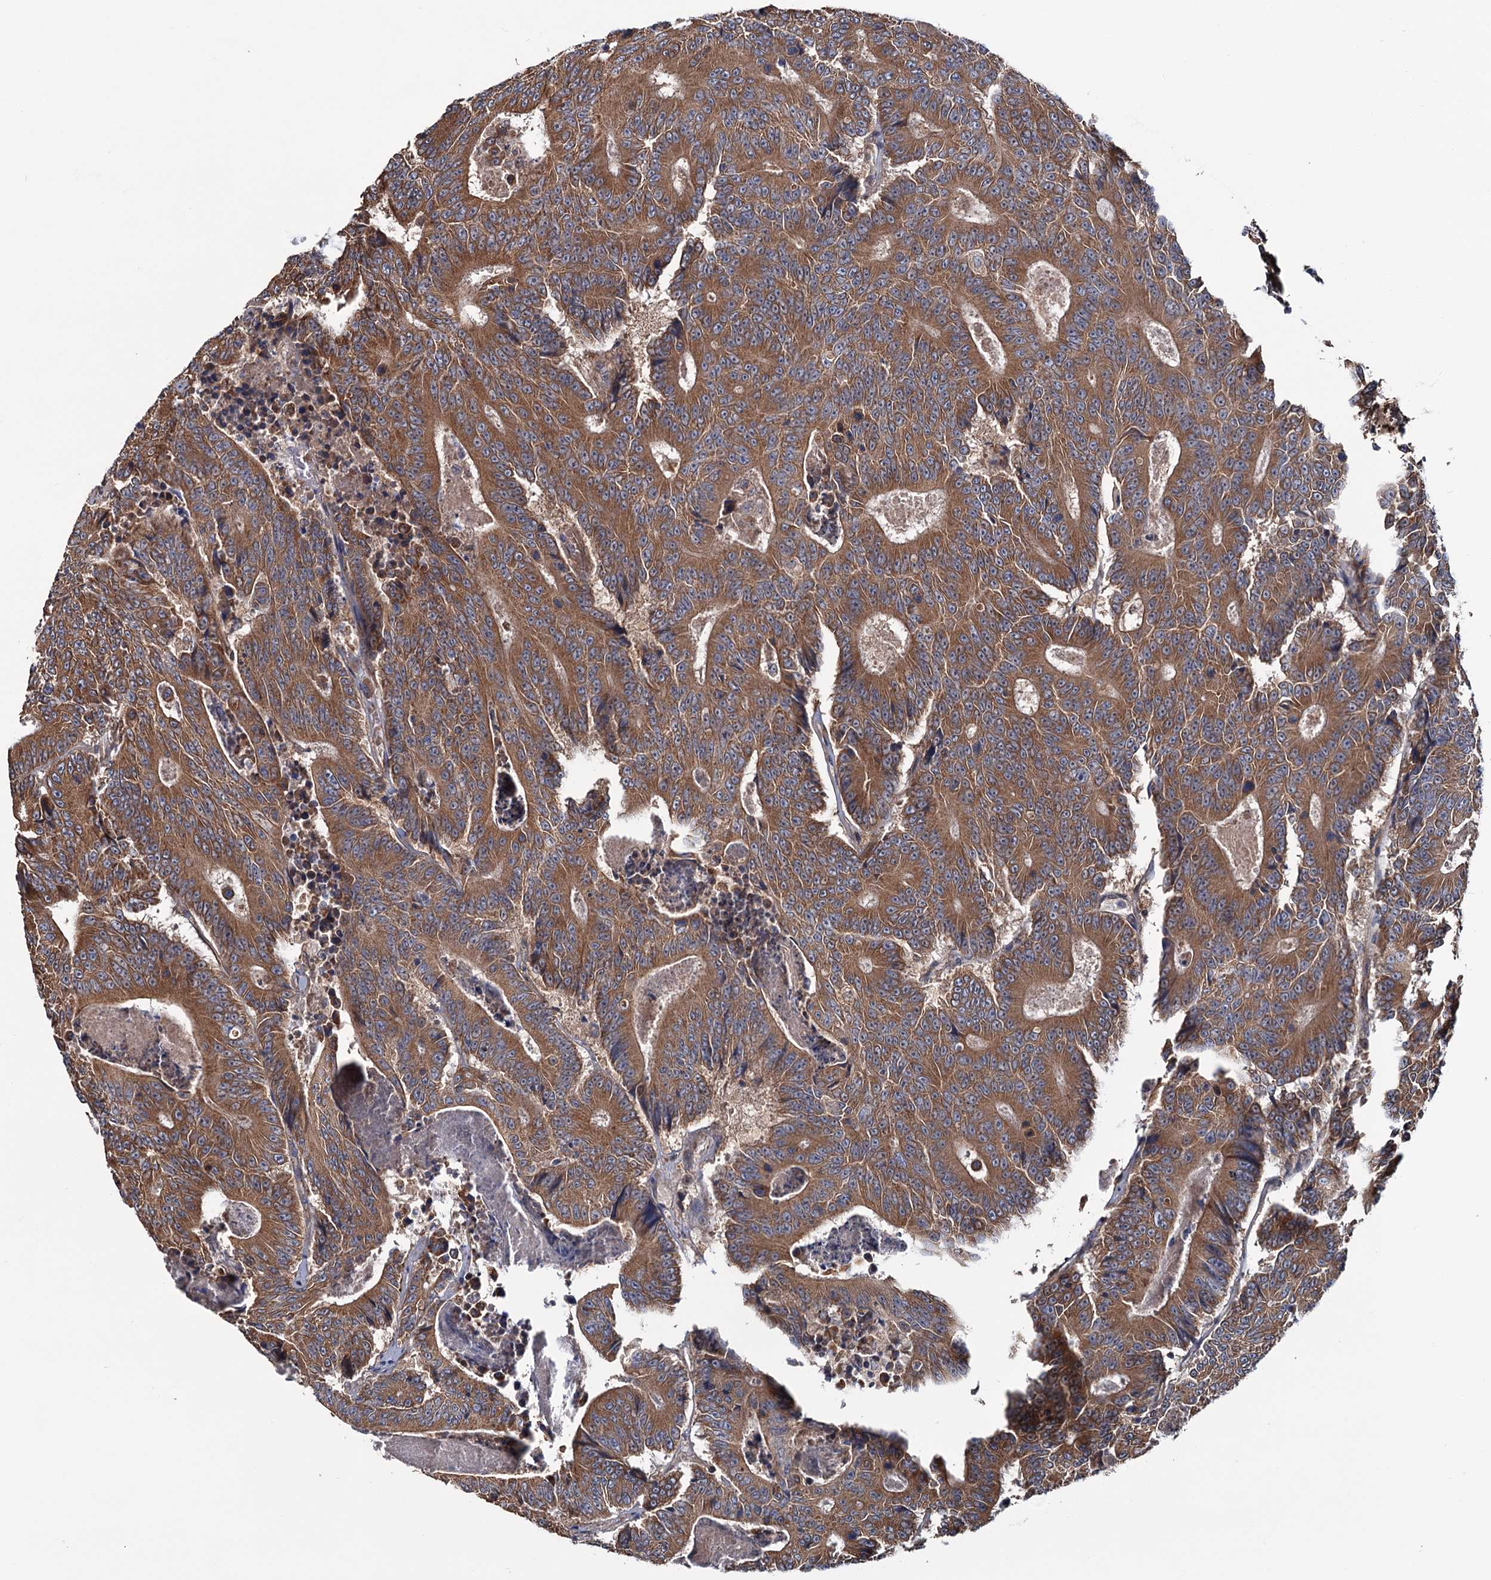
{"staining": {"intensity": "strong", "quantity": ">75%", "location": "cytoplasmic/membranous"}, "tissue": "colorectal cancer", "cell_type": "Tumor cells", "image_type": "cancer", "snomed": [{"axis": "morphology", "description": "Adenocarcinoma, NOS"}, {"axis": "topography", "description": "Colon"}], "caption": "Colorectal adenocarcinoma tissue reveals strong cytoplasmic/membranous expression in about >75% of tumor cells", "gene": "MTRR", "patient": {"sex": "male", "age": 83}}